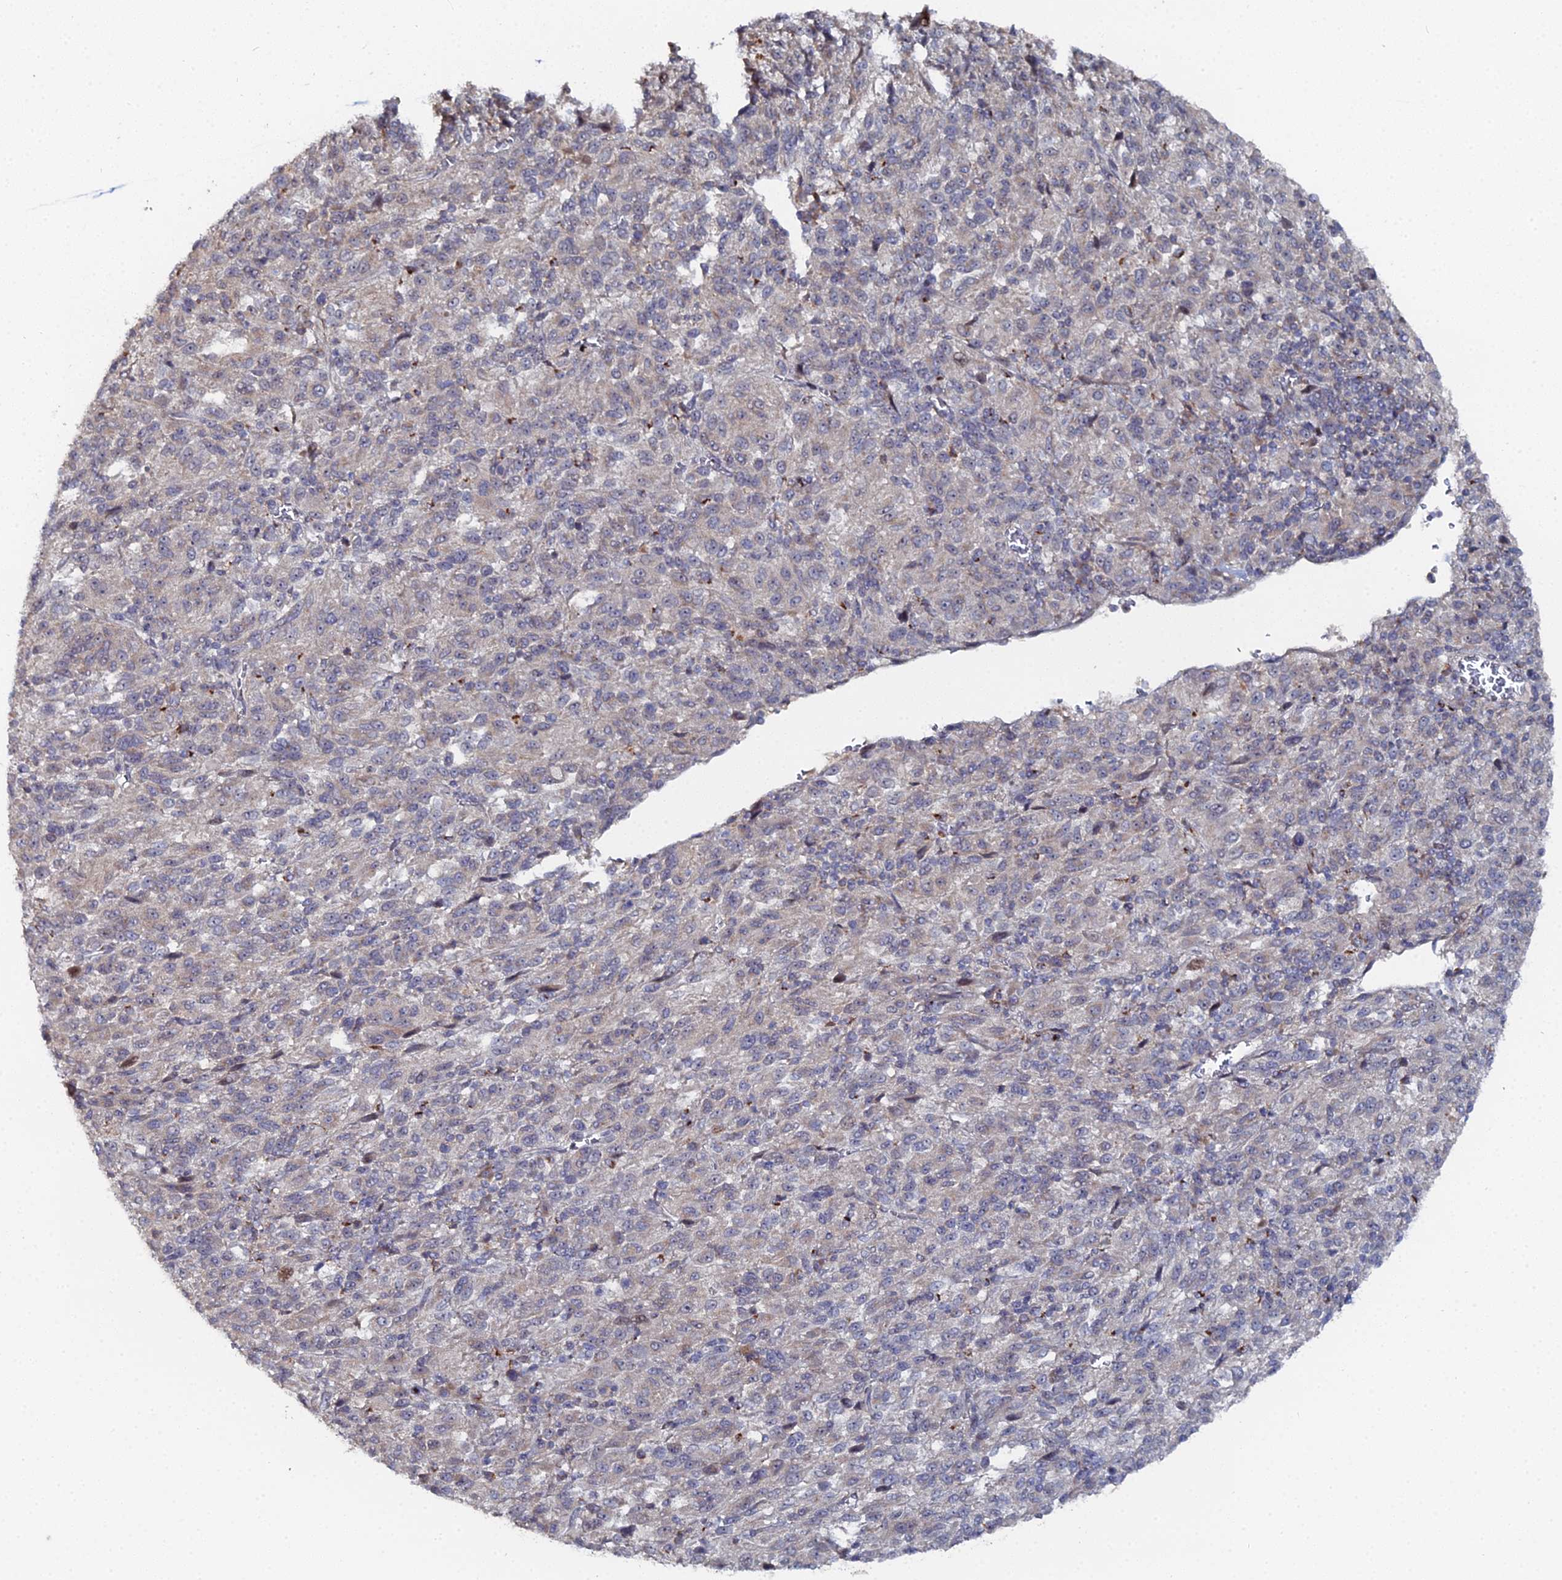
{"staining": {"intensity": "negative", "quantity": "none", "location": "none"}, "tissue": "melanoma", "cell_type": "Tumor cells", "image_type": "cancer", "snomed": [{"axis": "morphology", "description": "Malignant melanoma, Metastatic site"}, {"axis": "topography", "description": "Lung"}], "caption": "Malignant melanoma (metastatic site) was stained to show a protein in brown. There is no significant staining in tumor cells.", "gene": "SGMS1", "patient": {"sex": "male", "age": 64}}